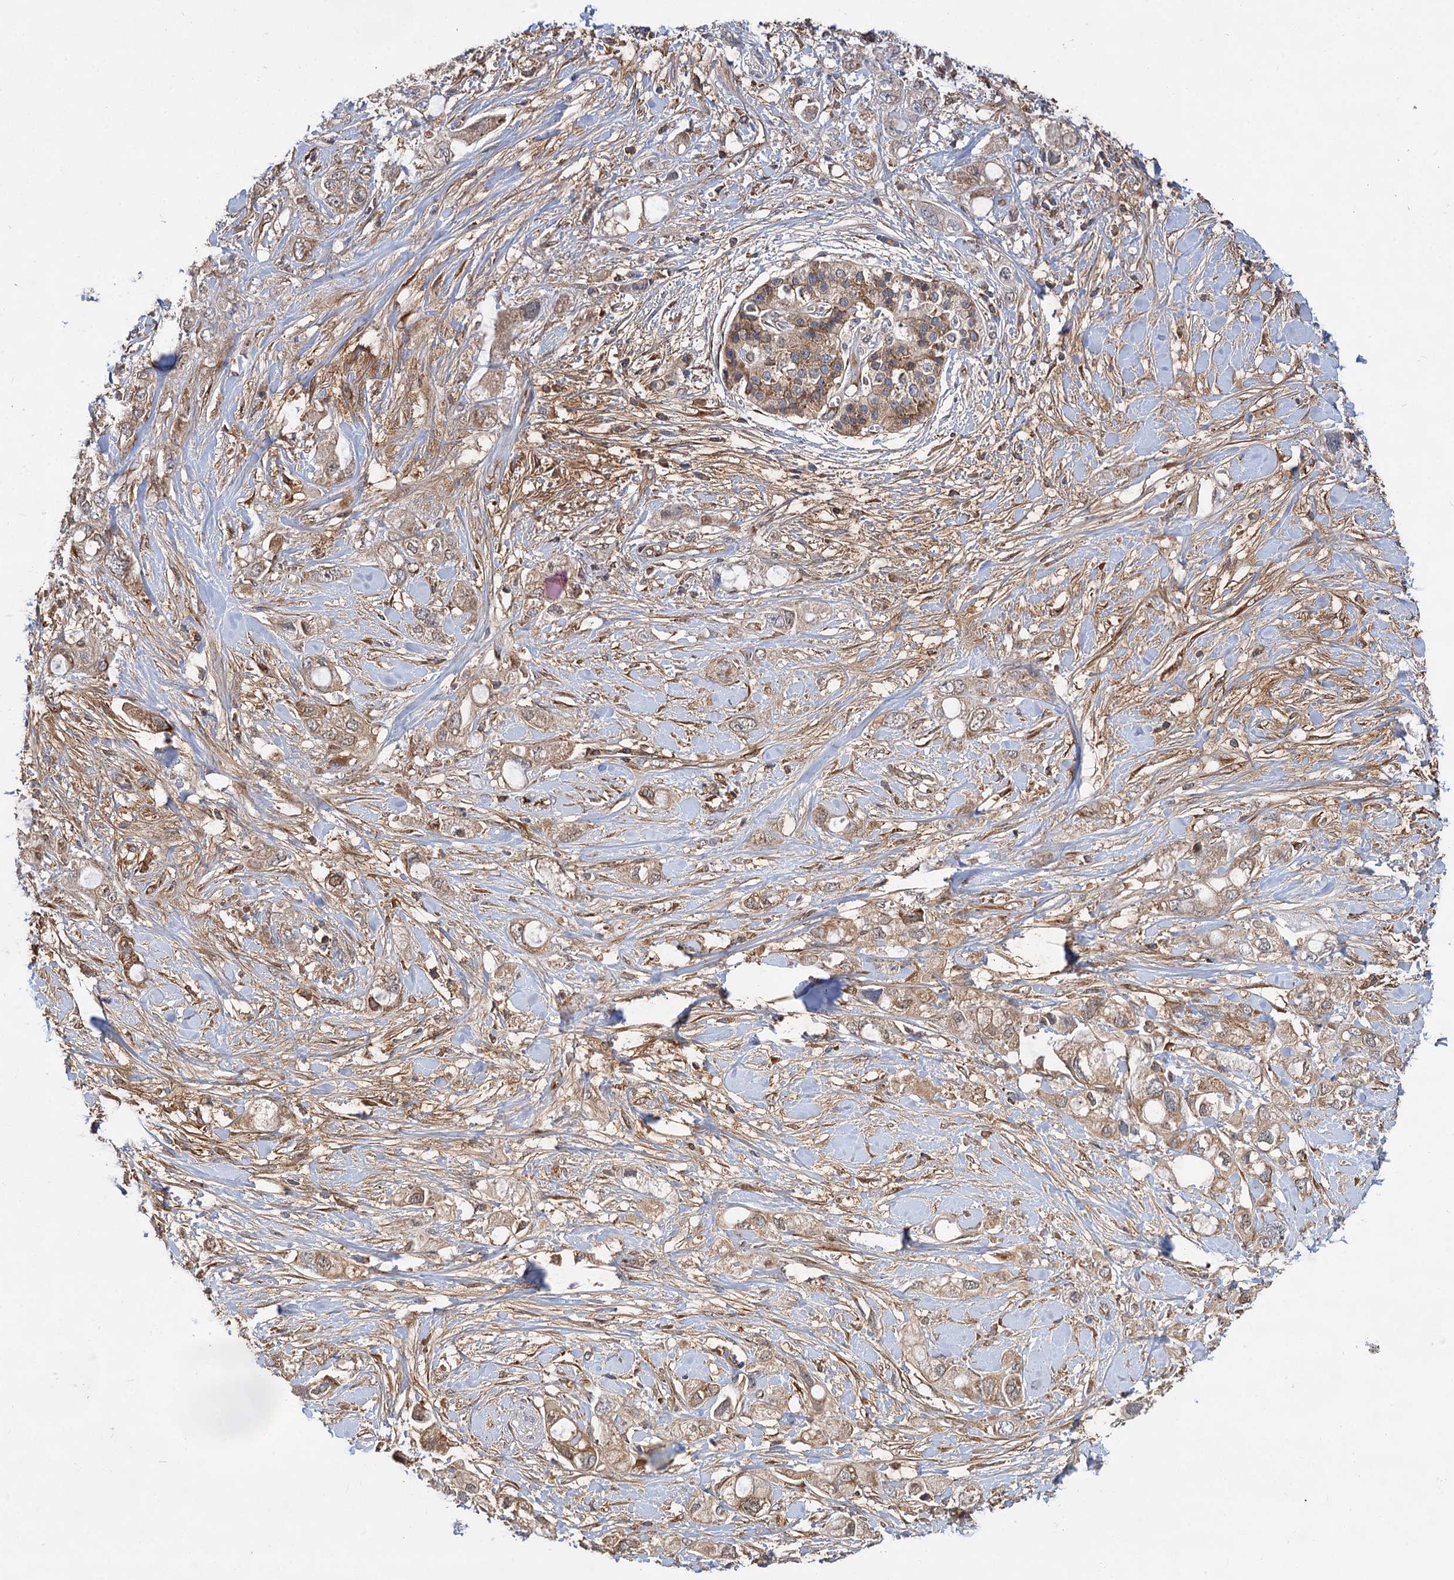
{"staining": {"intensity": "moderate", "quantity": "25%-75%", "location": "cytoplasmic/membranous"}, "tissue": "pancreatic cancer", "cell_type": "Tumor cells", "image_type": "cancer", "snomed": [{"axis": "morphology", "description": "Adenocarcinoma, NOS"}, {"axis": "topography", "description": "Pancreas"}], "caption": "The histopathology image displays staining of pancreatic cancer (adenocarcinoma), revealing moderate cytoplasmic/membranous protein staining (brown color) within tumor cells.", "gene": "PACS1", "patient": {"sex": "female", "age": 56}}